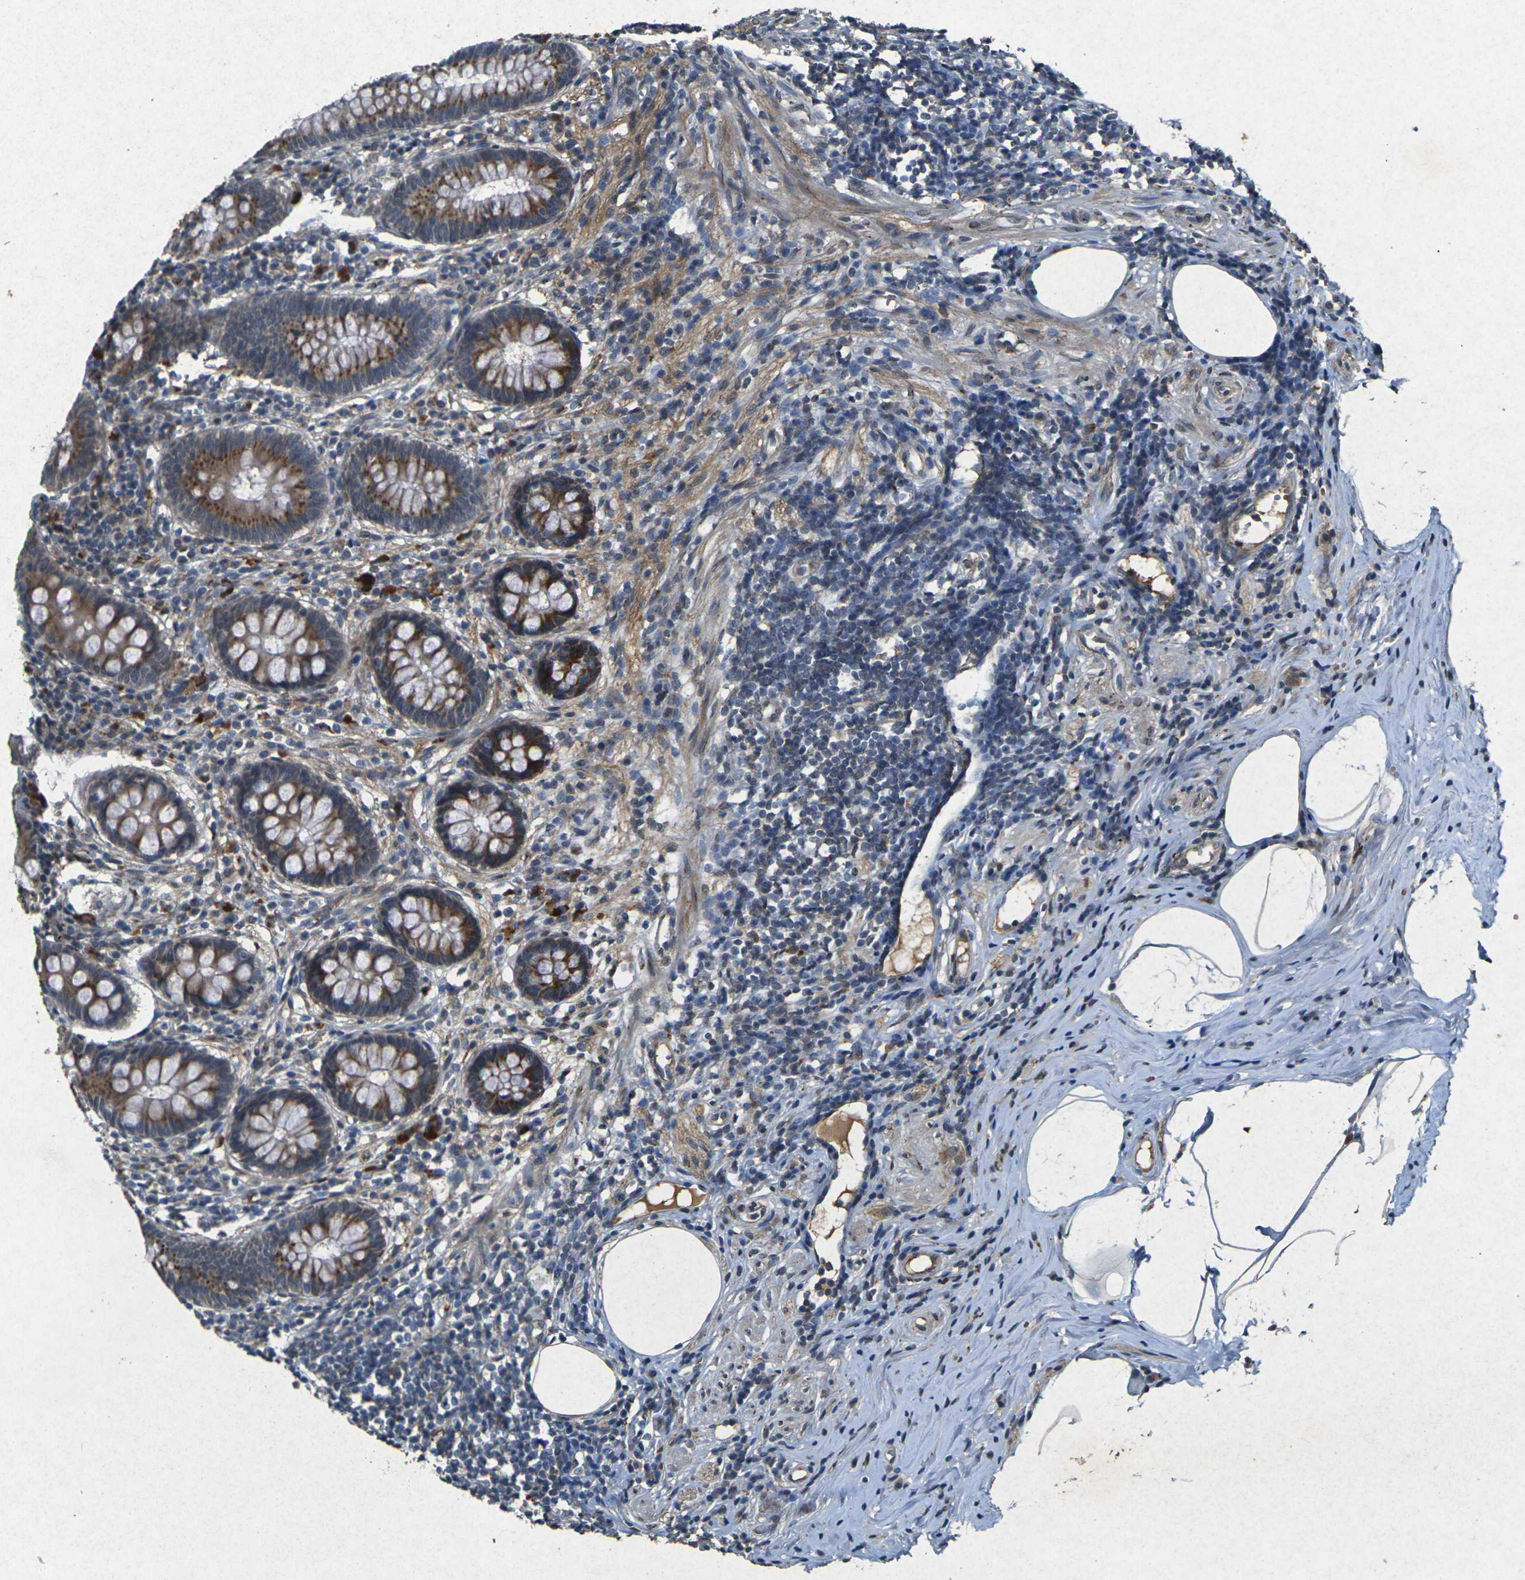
{"staining": {"intensity": "moderate", "quantity": ">75%", "location": "cytoplasmic/membranous"}, "tissue": "appendix", "cell_type": "Glandular cells", "image_type": "normal", "snomed": [{"axis": "morphology", "description": "Normal tissue, NOS"}, {"axis": "topography", "description": "Appendix"}], "caption": "Immunohistochemical staining of normal appendix displays medium levels of moderate cytoplasmic/membranous positivity in approximately >75% of glandular cells. The staining was performed using DAB, with brown indicating positive protein expression. Nuclei are stained blue with hematoxylin.", "gene": "RGMA", "patient": {"sex": "female", "age": 50}}